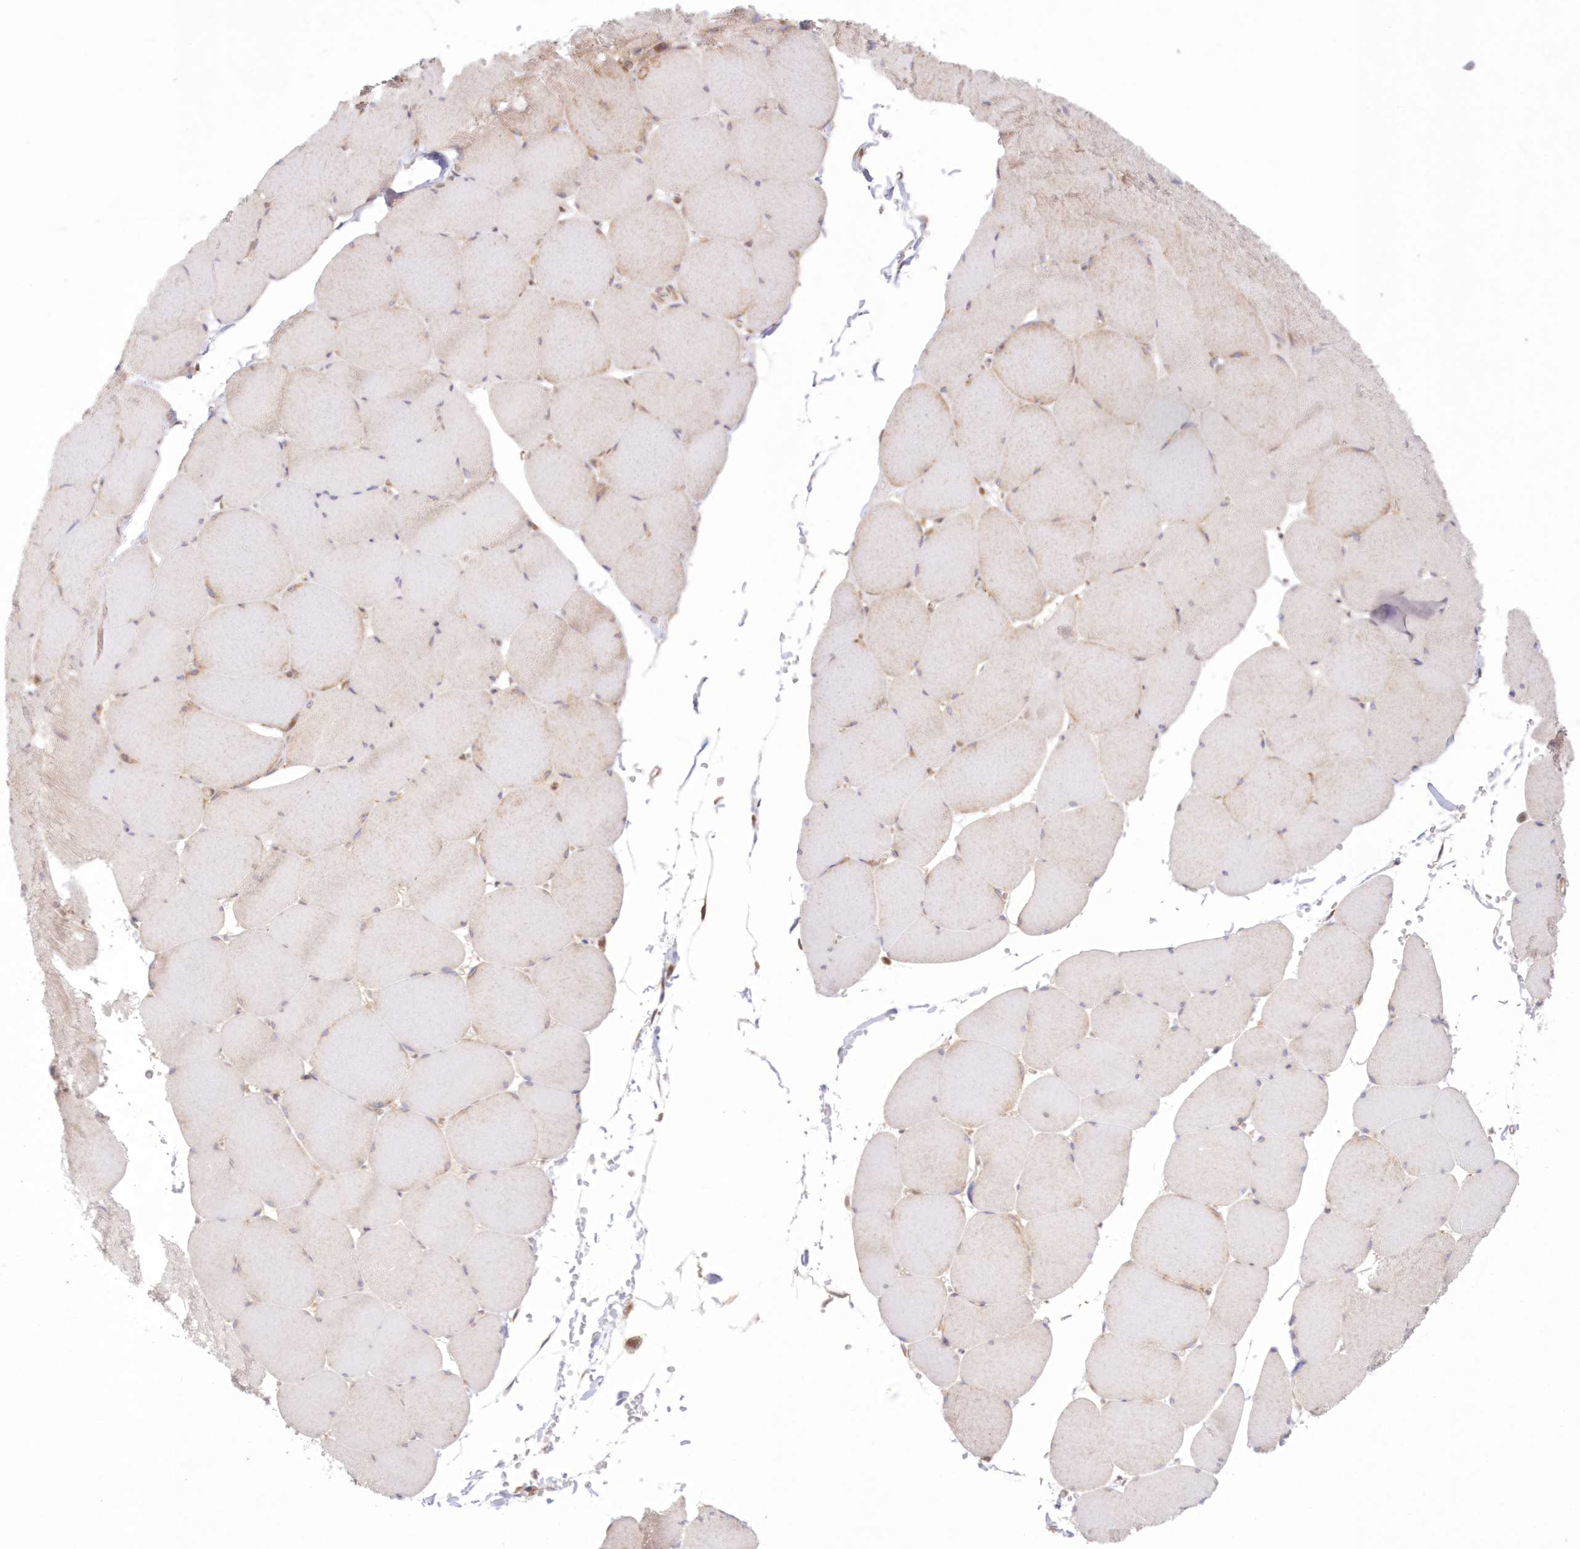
{"staining": {"intensity": "weak", "quantity": "<25%", "location": "cytoplasmic/membranous"}, "tissue": "skeletal muscle", "cell_type": "Myocytes", "image_type": "normal", "snomed": [{"axis": "morphology", "description": "Normal tissue, NOS"}, {"axis": "topography", "description": "Skeletal muscle"}, {"axis": "topography", "description": "Head-Neck"}], "caption": "The photomicrograph reveals no significant expression in myocytes of skeletal muscle.", "gene": "RNPEP", "patient": {"sex": "male", "age": 66}}